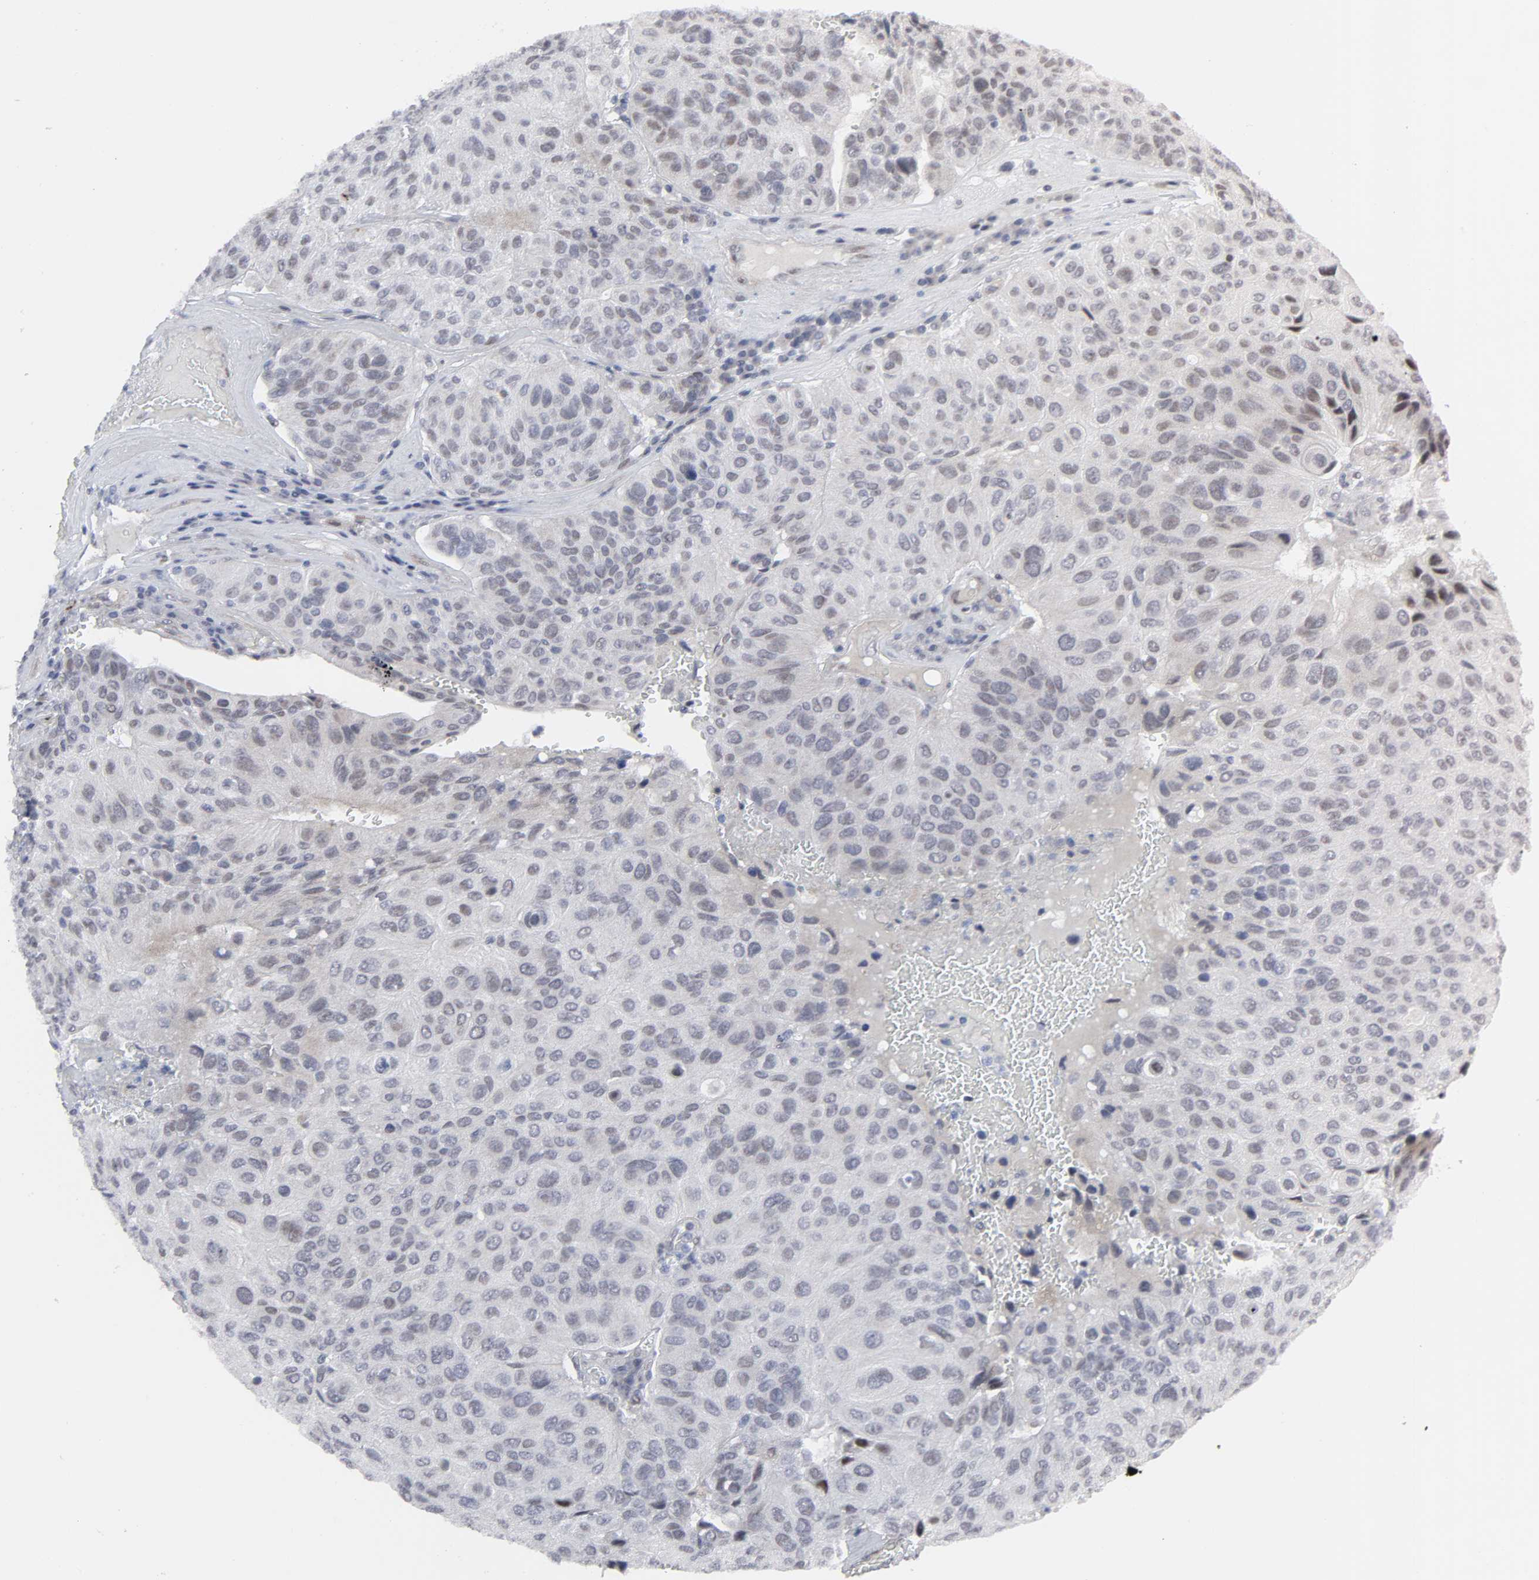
{"staining": {"intensity": "weak", "quantity": "<25%", "location": "nuclear"}, "tissue": "urothelial cancer", "cell_type": "Tumor cells", "image_type": "cancer", "snomed": [{"axis": "morphology", "description": "Urothelial carcinoma, High grade"}, {"axis": "topography", "description": "Urinary bladder"}], "caption": "Protein analysis of urothelial cancer exhibits no significant positivity in tumor cells. (Brightfield microscopy of DAB (3,3'-diaminobenzidine) immunohistochemistry at high magnification).", "gene": "ZKSCAN8", "patient": {"sex": "male", "age": 66}}